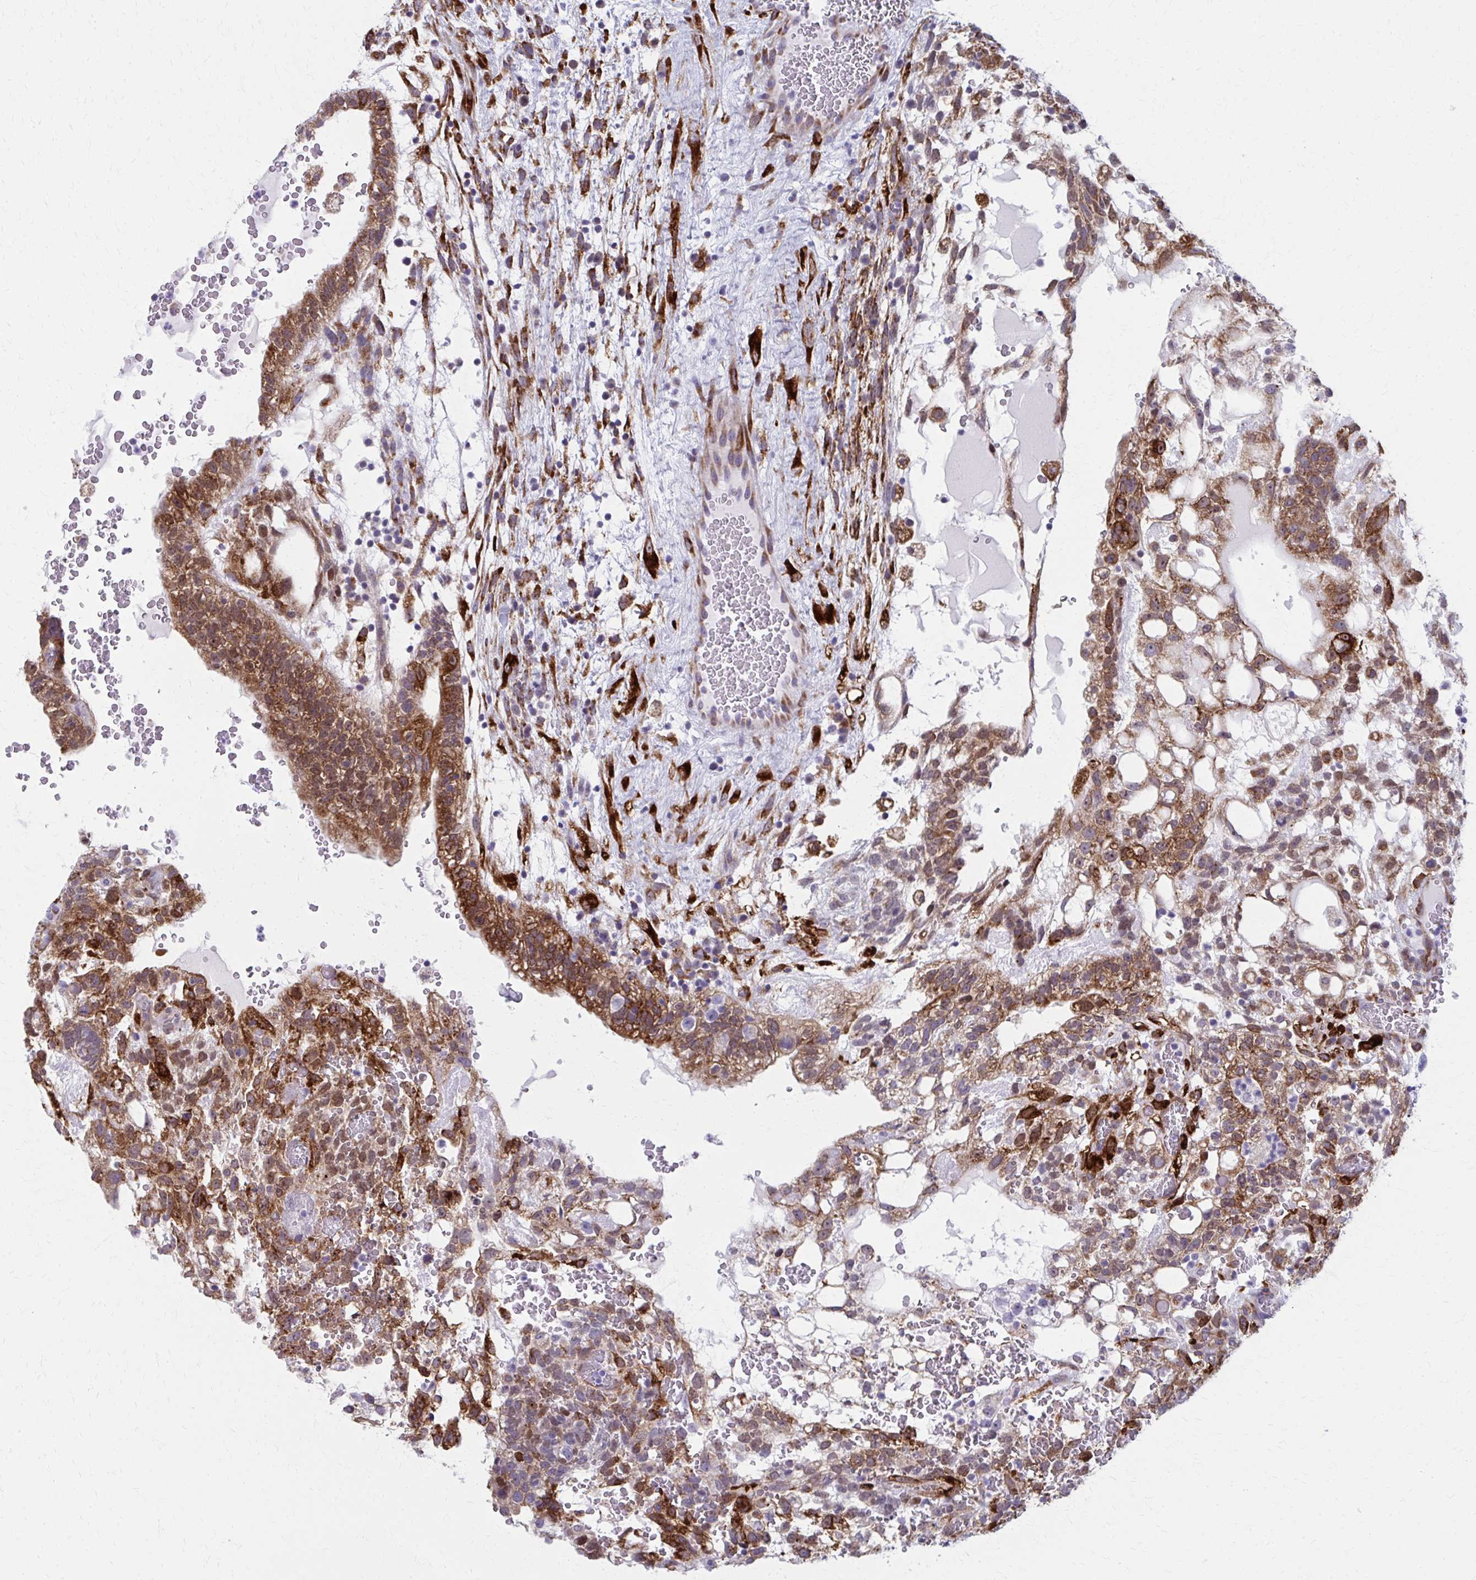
{"staining": {"intensity": "moderate", "quantity": ">75%", "location": "cytoplasmic/membranous"}, "tissue": "testis cancer", "cell_type": "Tumor cells", "image_type": "cancer", "snomed": [{"axis": "morphology", "description": "Normal tissue, NOS"}, {"axis": "morphology", "description": "Carcinoma, Embryonal, NOS"}, {"axis": "topography", "description": "Testis"}], "caption": "Testis cancer tissue displays moderate cytoplasmic/membranous expression in approximately >75% of tumor cells, visualized by immunohistochemistry. (DAB IHC, brown staining for protein, blue staining for nuclei).", "gene": "SPATS2L", "patient": {"sex": "male", "age": 32}}